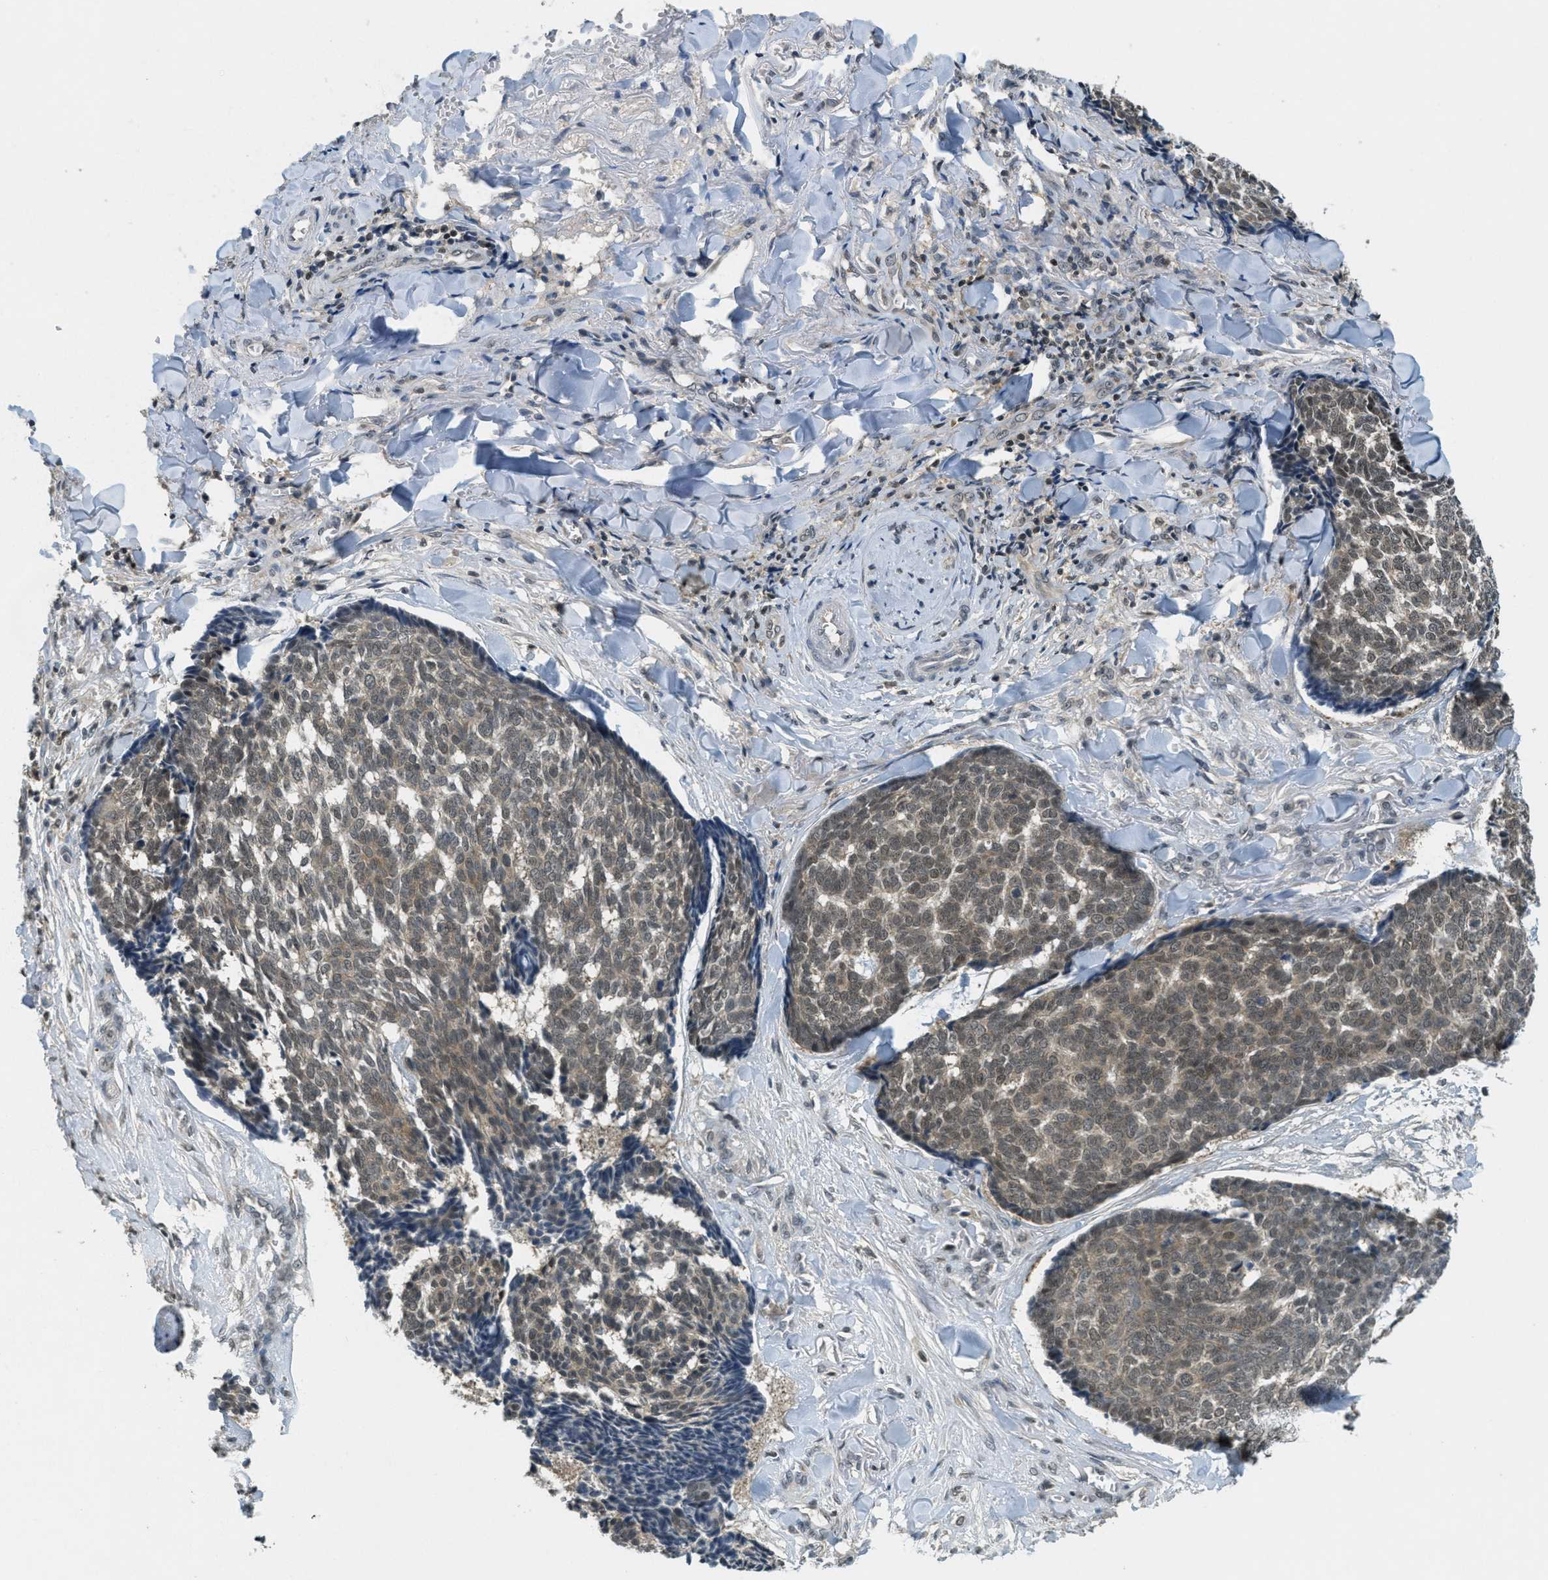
{"staining": {"intensity": "weak", "quantity": ">75%", "location": "nuclear"}, "tissue": "skin cancer", "cell_type": "Tumor cells", "image_type": "cancer", "snomed": [{"axis": "morphology", "description": "Basal cell carcinoma"}, {"axis": "topography", "description": "Skin"}], "caption": "Human skin cancer (basal cell carcinoma) stained with a brown dye shows weak nuclear positive staining in approximately >75% of tumor cells.", "gene": "DNAJB1", "patient": {"sex": "male", "age": 84}}